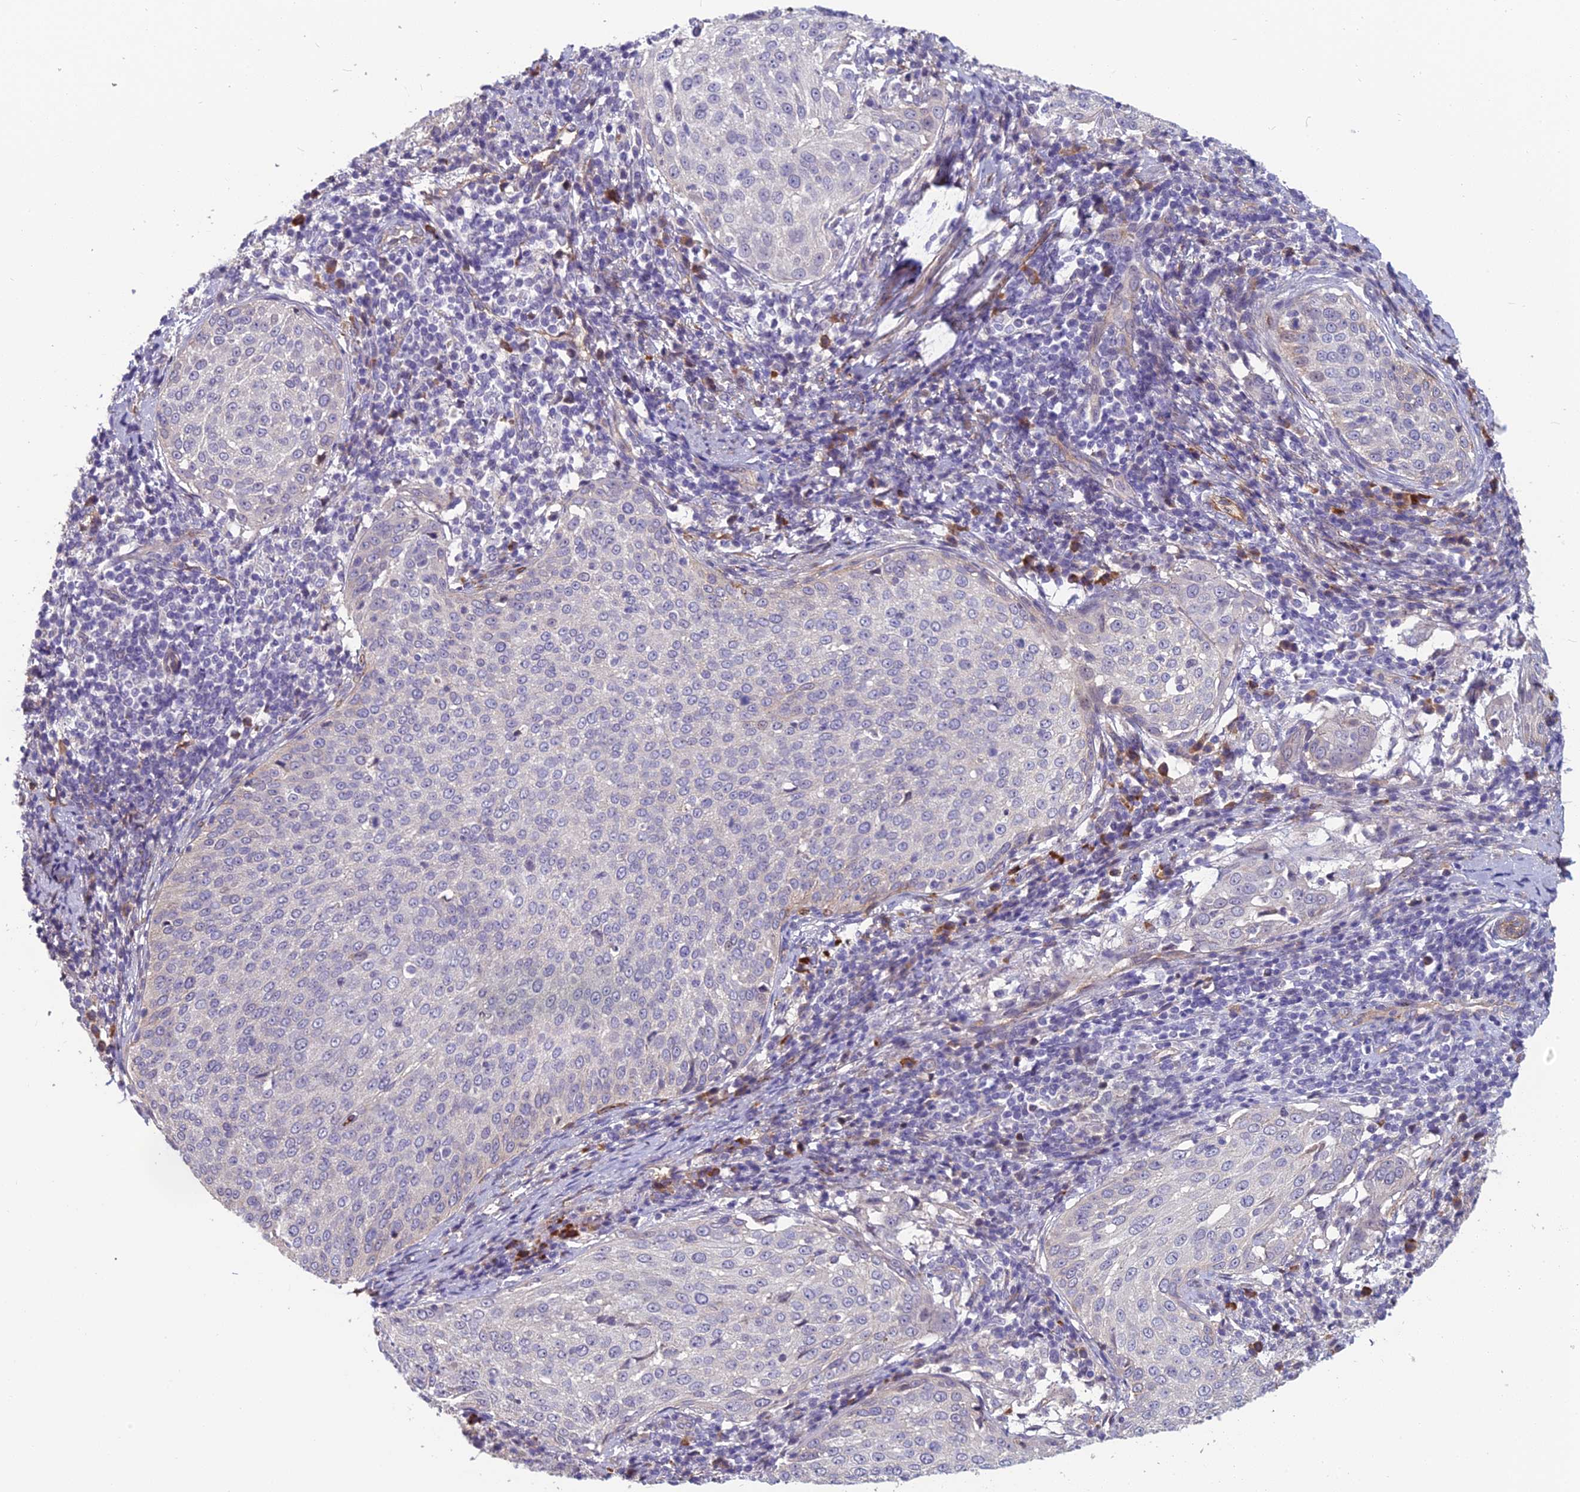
{"staining": {"intensity": "negative", "quantity": "none", "location": "none"}, "tissue": "cervical cancer", "cell_type": "Tumor cells", "image_type": "cancer", "snomed": [{"axis": "morphology", "description": "Squamous cell carcinoma, NOS"}, {"axis": "topography", "description": "Cervix"}], "caption": "A photomicrograph of squamous cell carcinoma (cervical) stained for a protein reveals no brown staining in tumor cells.", "gene": "TSPAN15", "patient": {"sex": "female", "age": 57}}